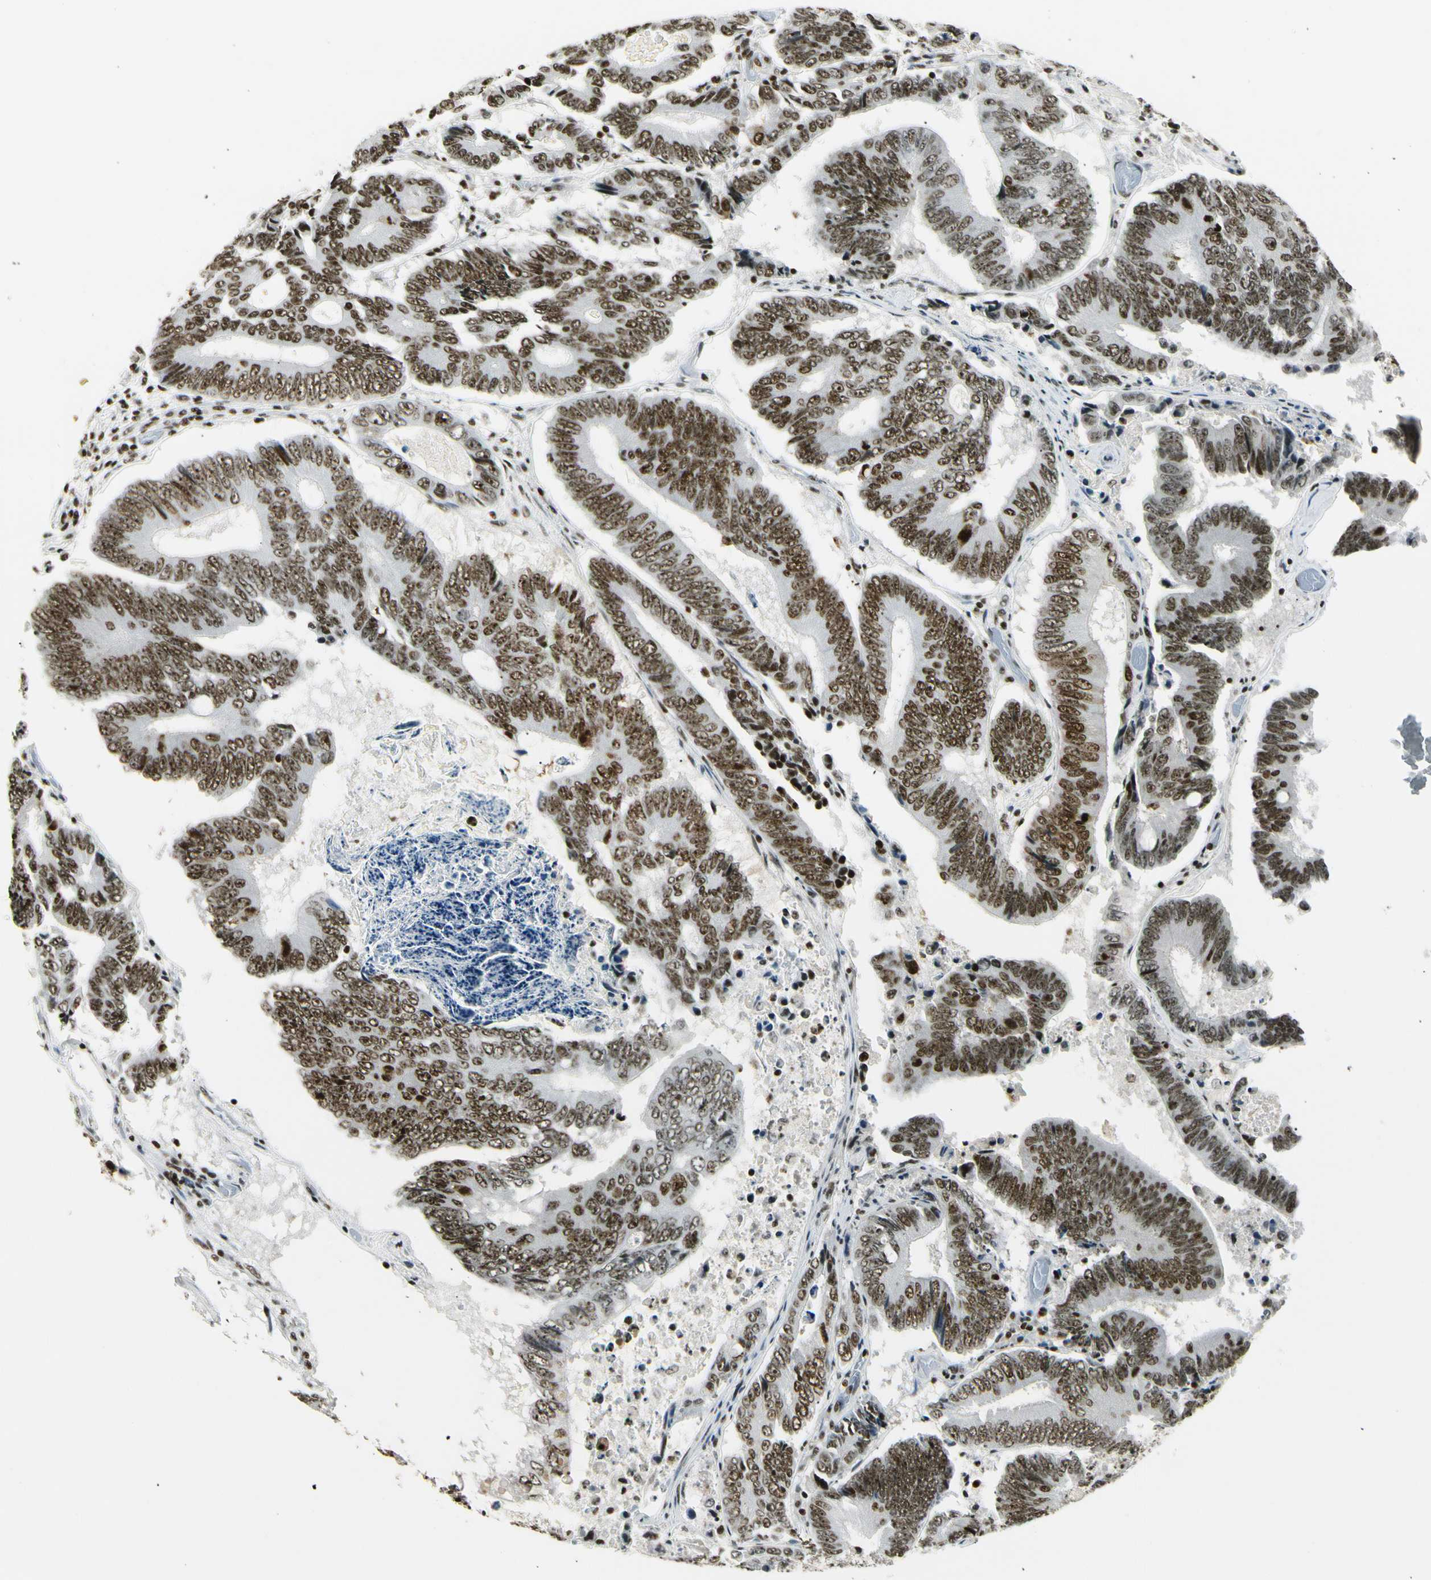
{"staining": {"intensity": "strong", "quantity": ">75%", "location": "nuclear"}, "tissue": "colorectal cancer", "cell_type": "Tumor cells", "image_type": "cancer", "snomed": [{"axis": "morphology", "description": "Adenocarcinoma, NOS"}, {"axis": "topography", "description": "Colon"}], "caption": "Tumor cells exhibit strong nuclear staining in approximately >75% of cells in adenocarcinoma (colorectal).", "gene": "UBTF", "patient": {"sex": "female", "age": 78}}